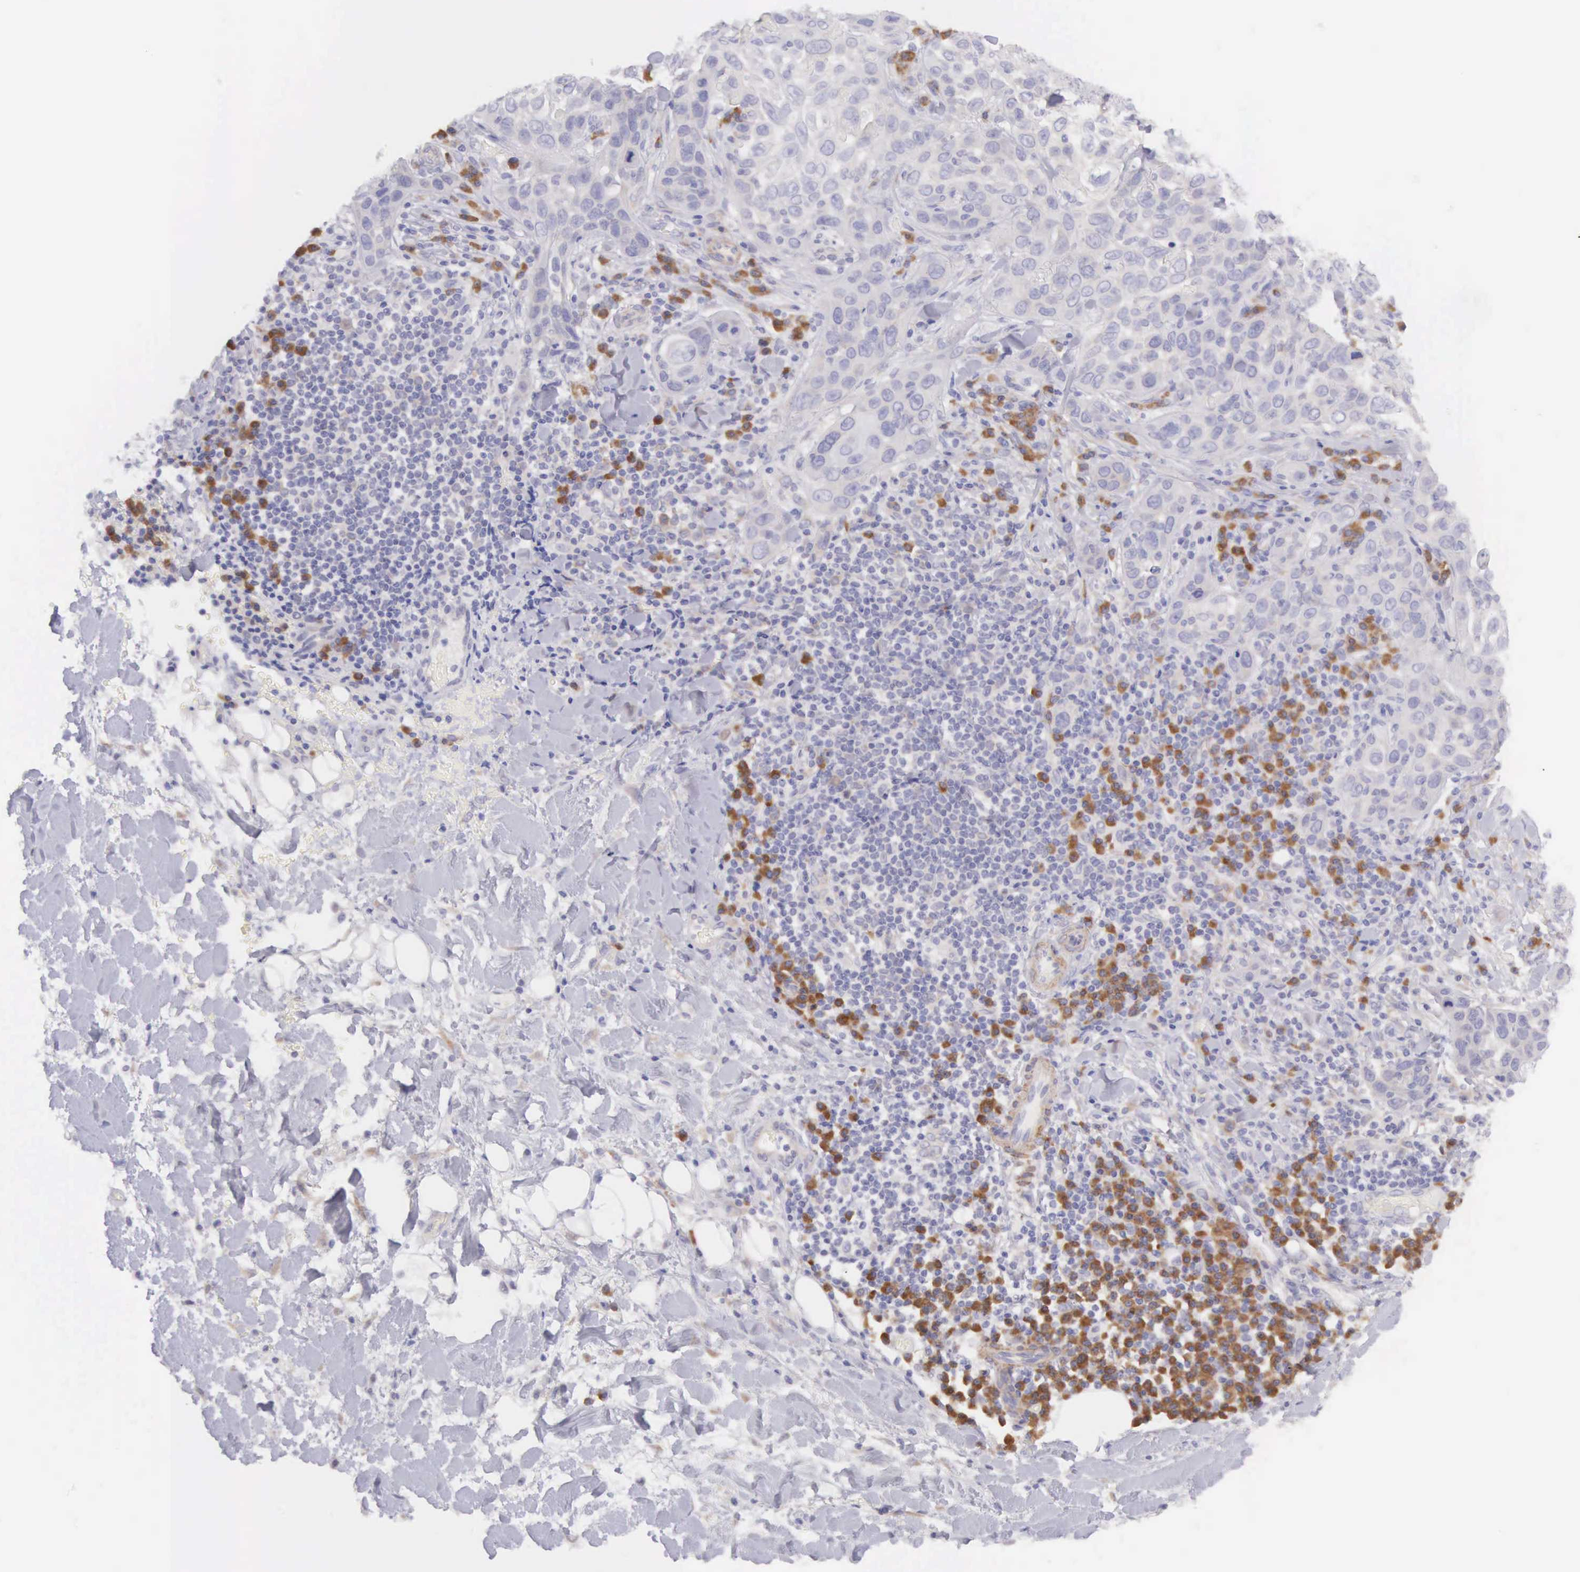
{"staining": {"intensity": "negative", "quantity": "none", "location": "none"}, "tissue": "skin cancer", "cell_type": "Tumor cells", "image_type": "cancer", "snomed": [{"axis": "morphology", "description": "Squamous cell carcinoma, NOS"}, {"axis": "topography", "description": "Skin"}], "caption": "Image shows no significant protein positivity in tumor cells of skin cancer. (IHC, brightfield microscopy, high magnification).", "gene": "ARFGAP3", "patient": {"sex": "male", "age": 84}}